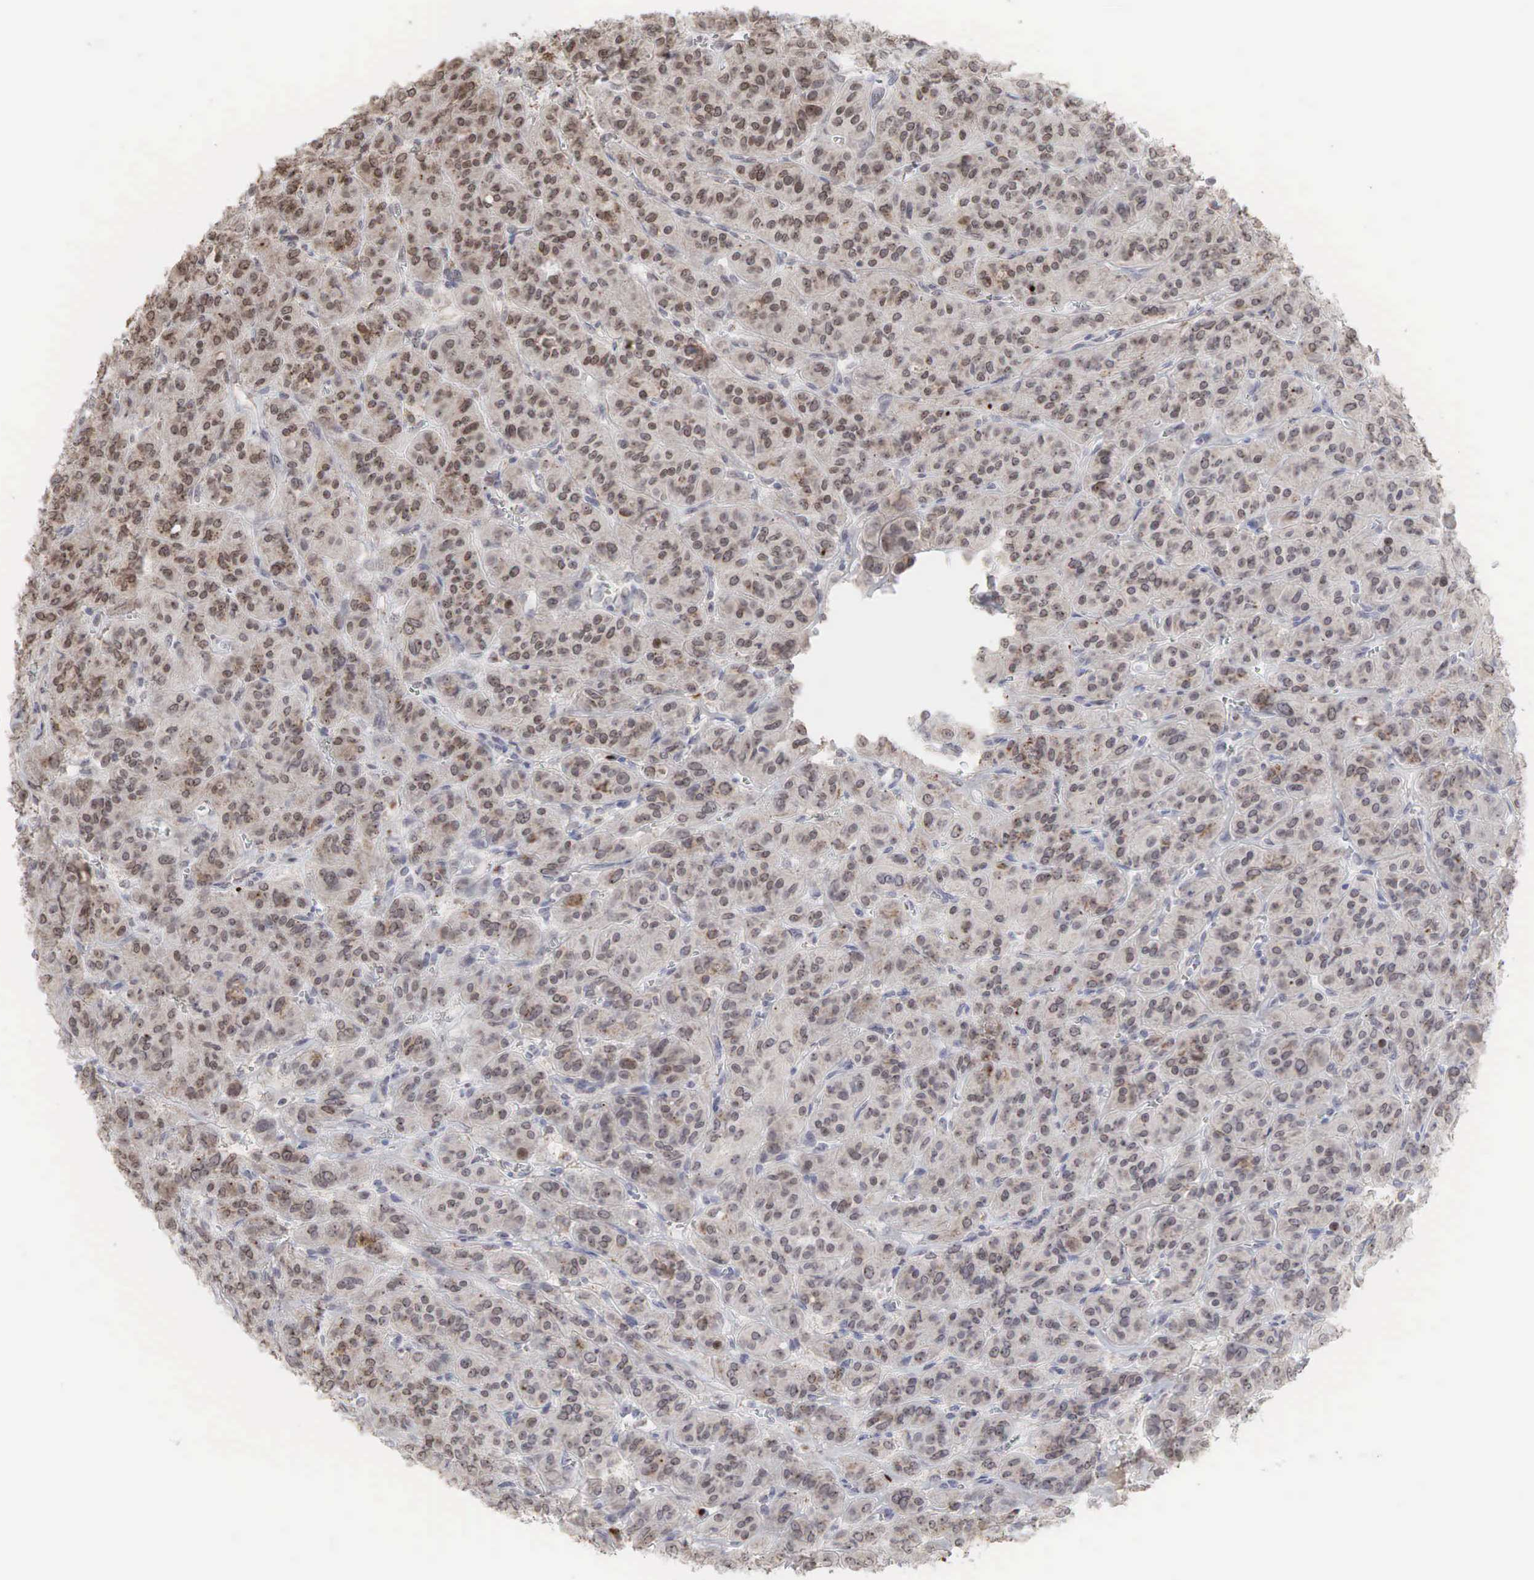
{"staining": {"intensity": "moderate", "quantity": ">75%", "location": "cytoplasmic/membranous,nuclear"}, "tissue": "thyroid cancer", "cell_type": "Tumor cells", "image_type": "cancer", "snomed": [{"axis": "morphology", "description": "Follicular adenoma carcinoma, NOS"}, {"axis": "topography", "description": "Thyroid gland"}], "caption": "The photomicrograph displays staining of follicular adenoma carcinoma (thyroid), revealing moderate cytoplasmic/membranous and nuclear protein expression (brown color) within tumor cells.", "gene": "DKC1", "patient": {"sex": "female", "age": 71}}